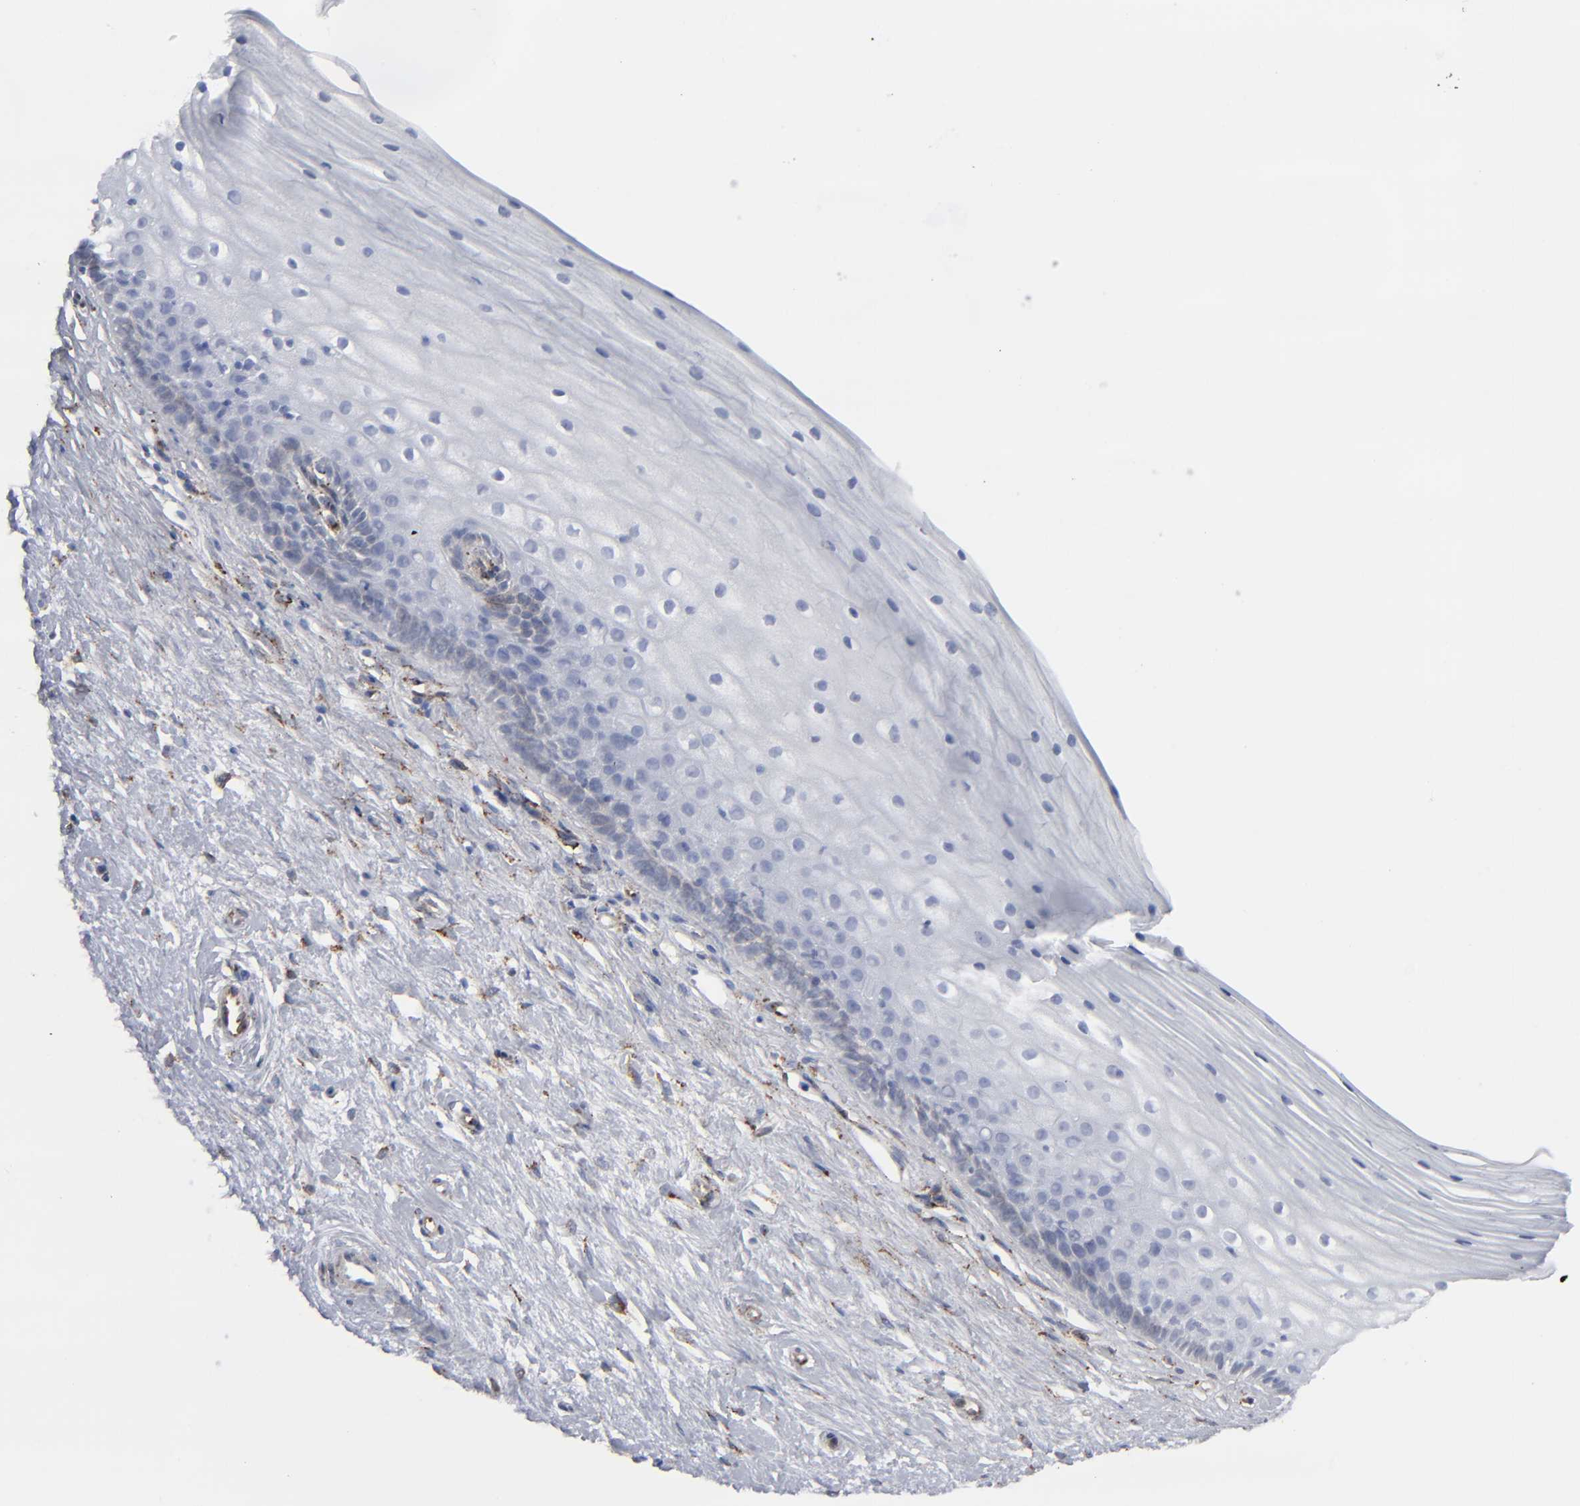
{"staining": {"intensity": "strong", "quantity": "<25%", "location": "cytoplasmic/membranous"}, "tissue": "cervix", "cell_type": "Glandular cells", "image_type": "normal", "snomed": [{"axis": "morphology", "description": "Normal tissue, NOS"}, {"axis": "topography", "description": "Cervix"}], "caption": "Strong cytoplasmic/membranous protein positivity is present in about <25% of glandular cells in cervix.", "gene": "SPARC", "patient": {"sex": "female", "age": 40}}